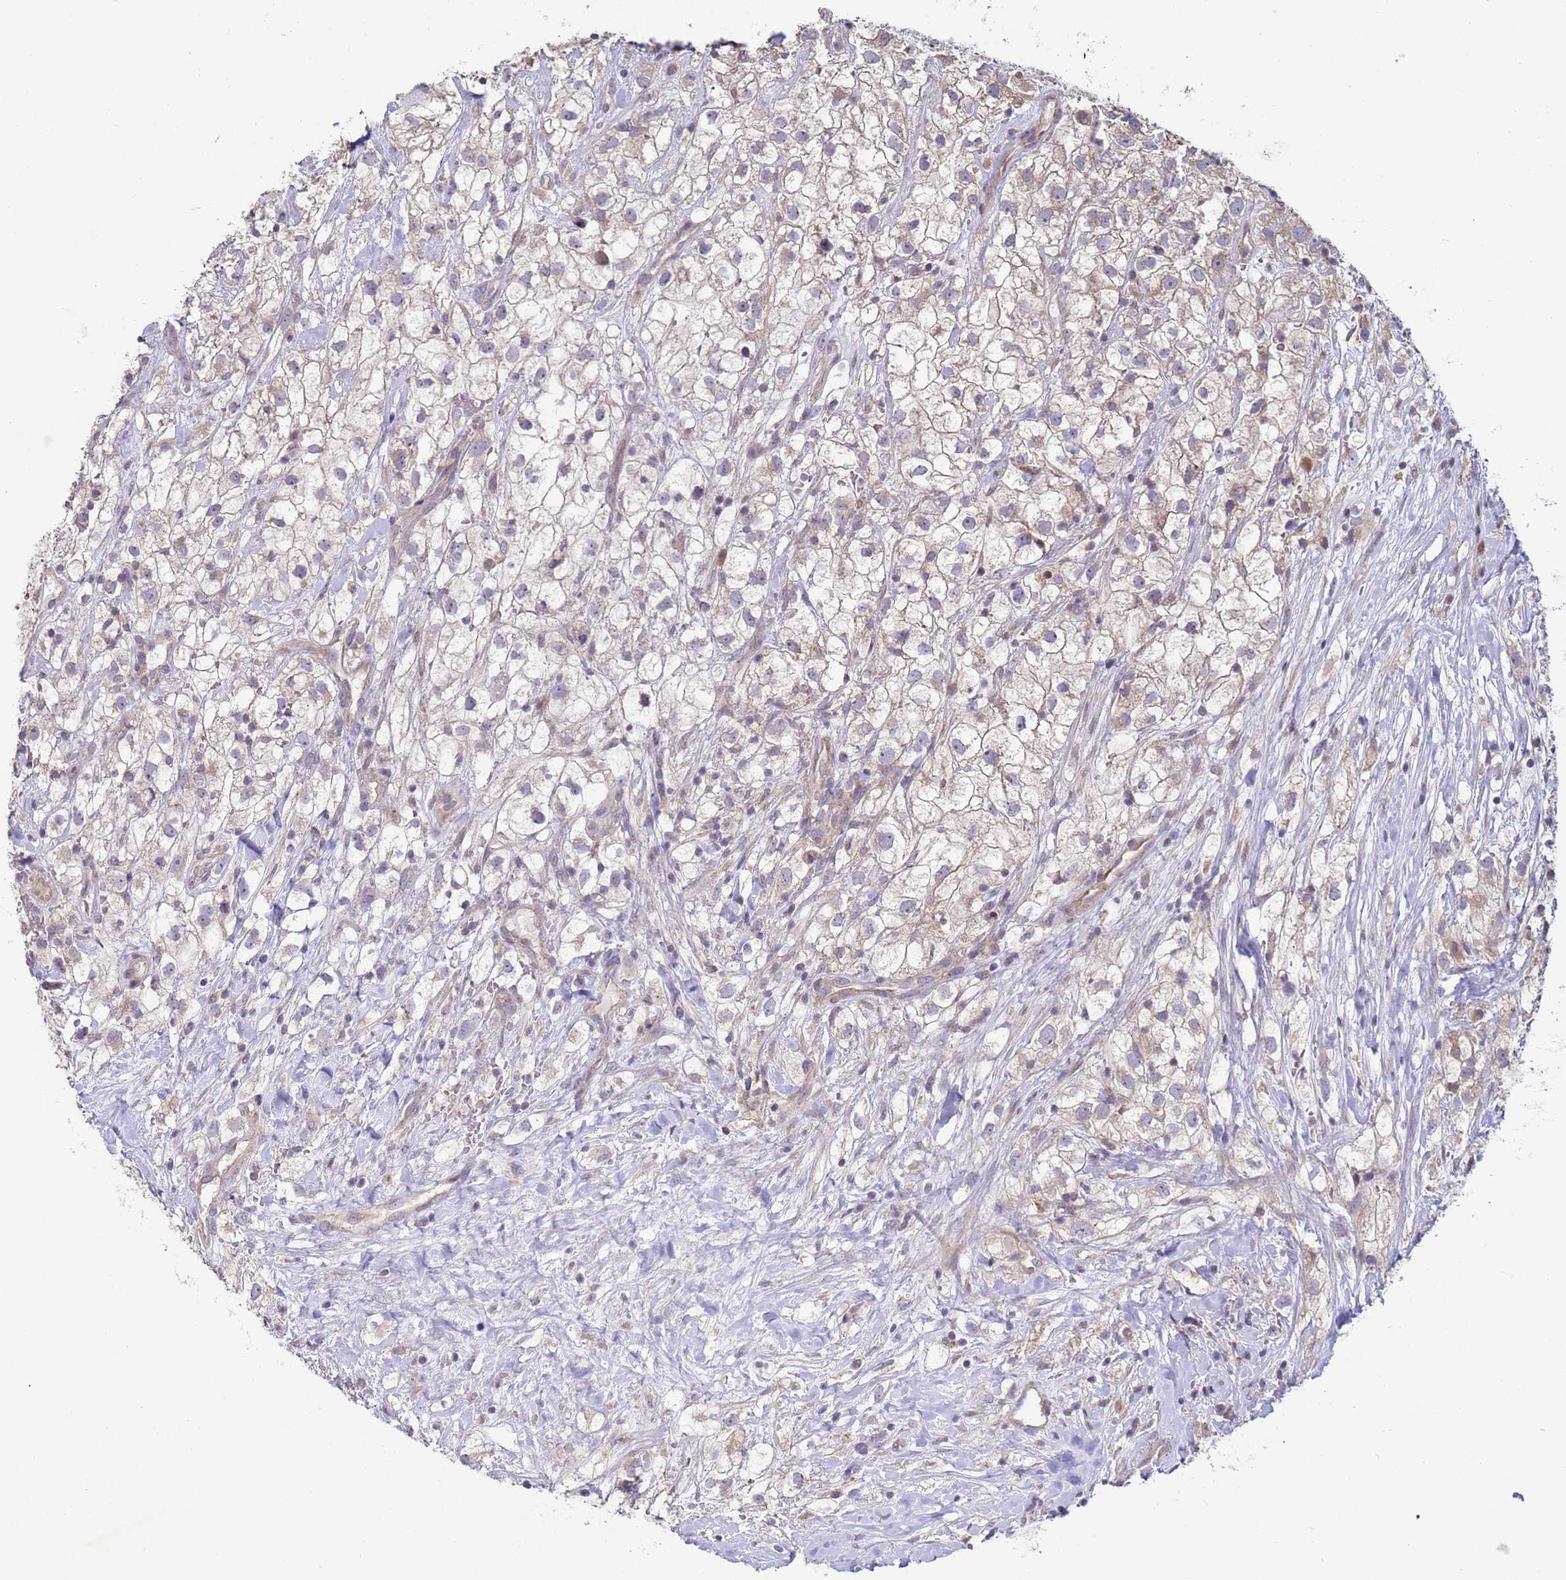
{"staining": {"intensity": "weak", "quantity": "25%-75%", "location": "cytoplasmic/membranous"}, "tissue": "renal cancer", "cell_type": "Tumor cells", "image_type": "cancer", "snomed": [{"axis": "morphology", "description": "Adenocarcinoma, NOS"}, {"axis": "topography", "description": "Kidney"}], "caption": "Adenocarcinoma (renal) stained for a protein exhibits weak cytoplasmic/membranous positivity in tumor cells.", "gene": "DIP2B", "patient": {"sex": "male", "age": 59}}